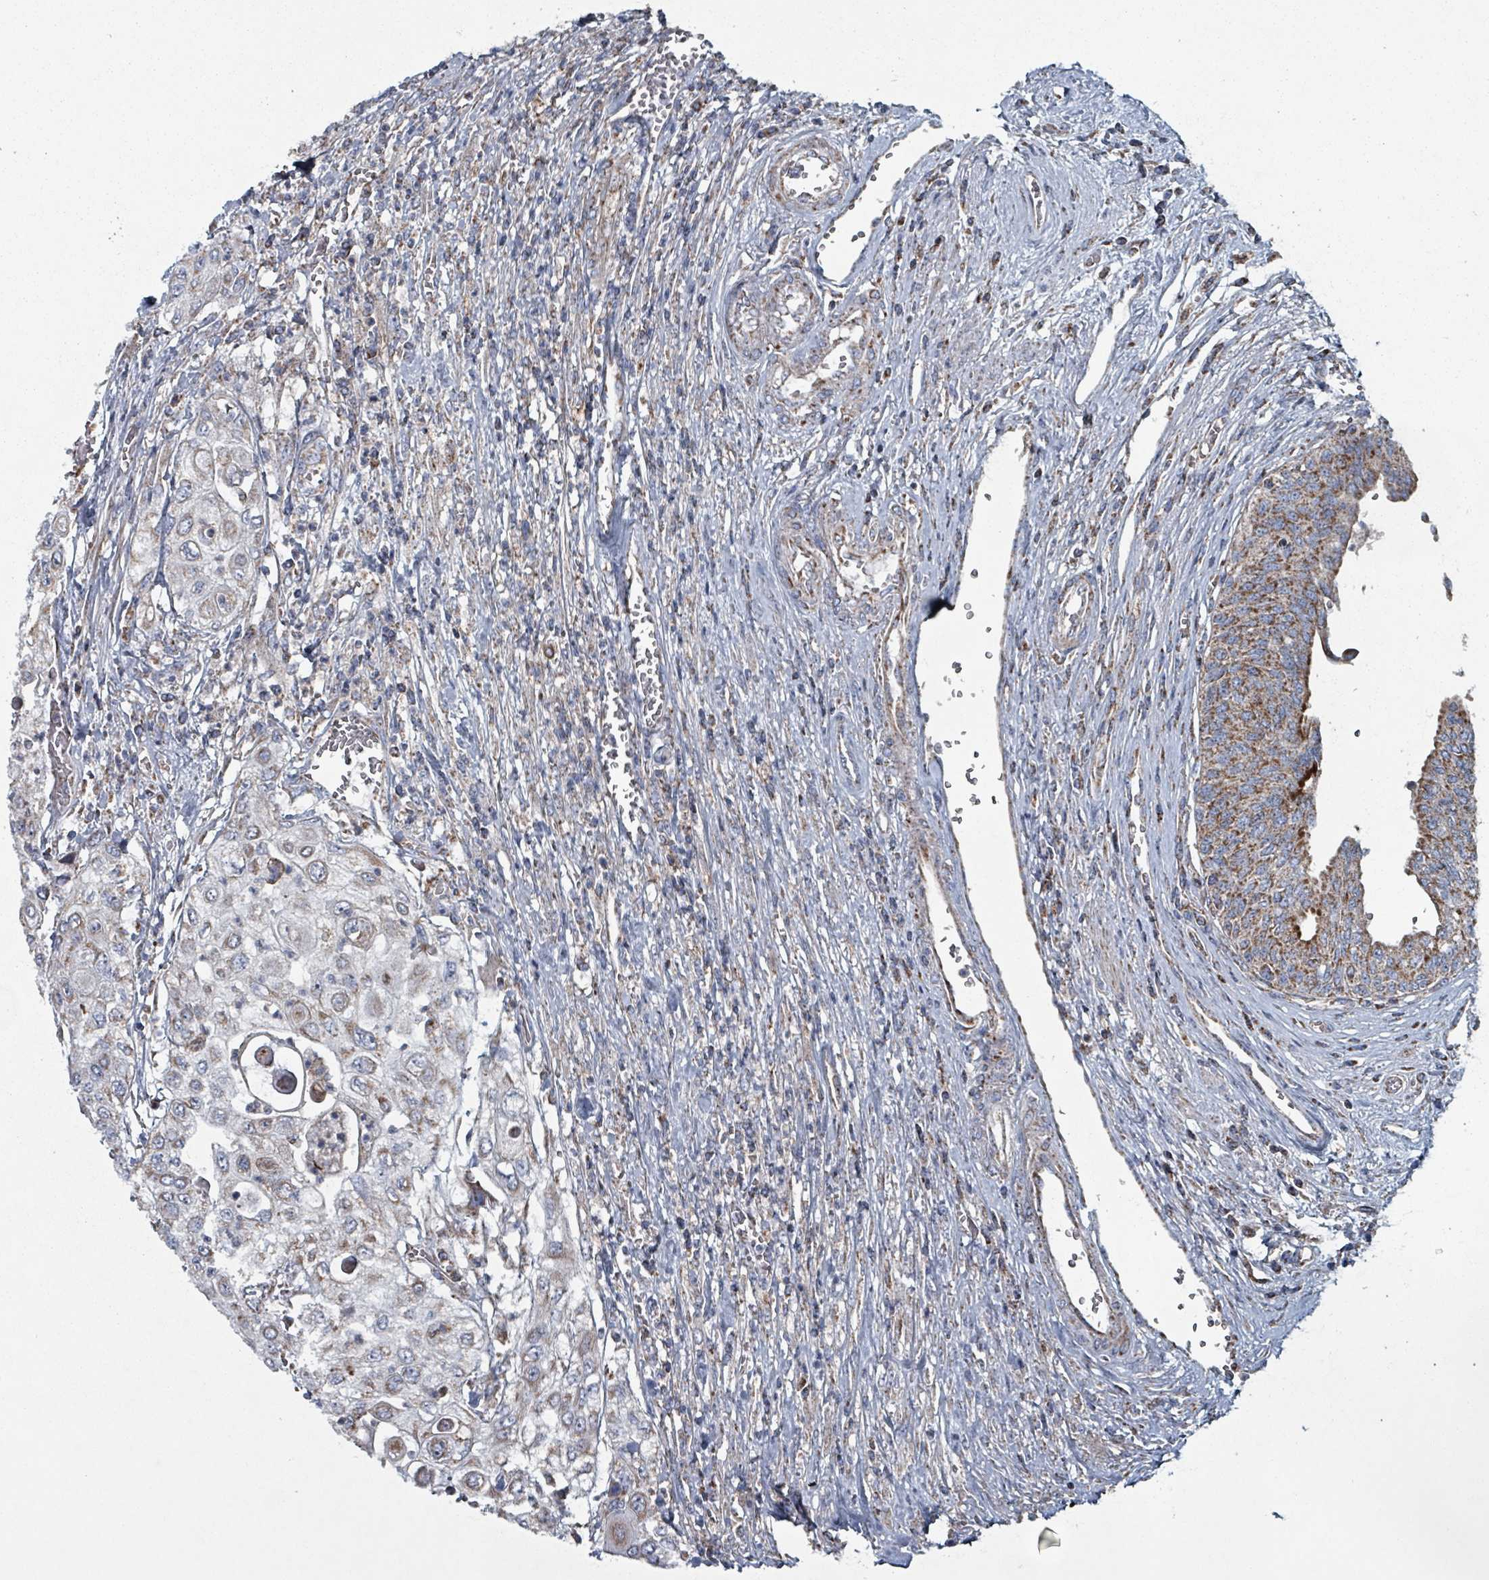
{"staining": {"intensity": "weak", "quantity": ">75%", "location": "cytoplasmic/membranous"}, "tissue": "urothelial cancer", "cell_type": "Tumor cells", "image_type": "cancer", "snomed": [{"axis": "morphology", "description": "Urothelial carcinoma, High grade"}, {"axis": "topography", "description": "Urinary bladder"}], "caption": "High-magnification brightfield microscopy of high-grade urothelial carcinoma stained with DAB (3,3'-diaminobenzidine) (brown) and counterstained with hematoxylin (blue). tumor cells exhibit weak cytoplasmic/membranous positivity is identified in approximately>75% of cells. The protein is stained brown, and the nuclei are stained in blue (DAB IHC with brightfield microscopy, high magnification).", "gene": "ABHD18", "patient": {"sex": "female", "age": 79}}